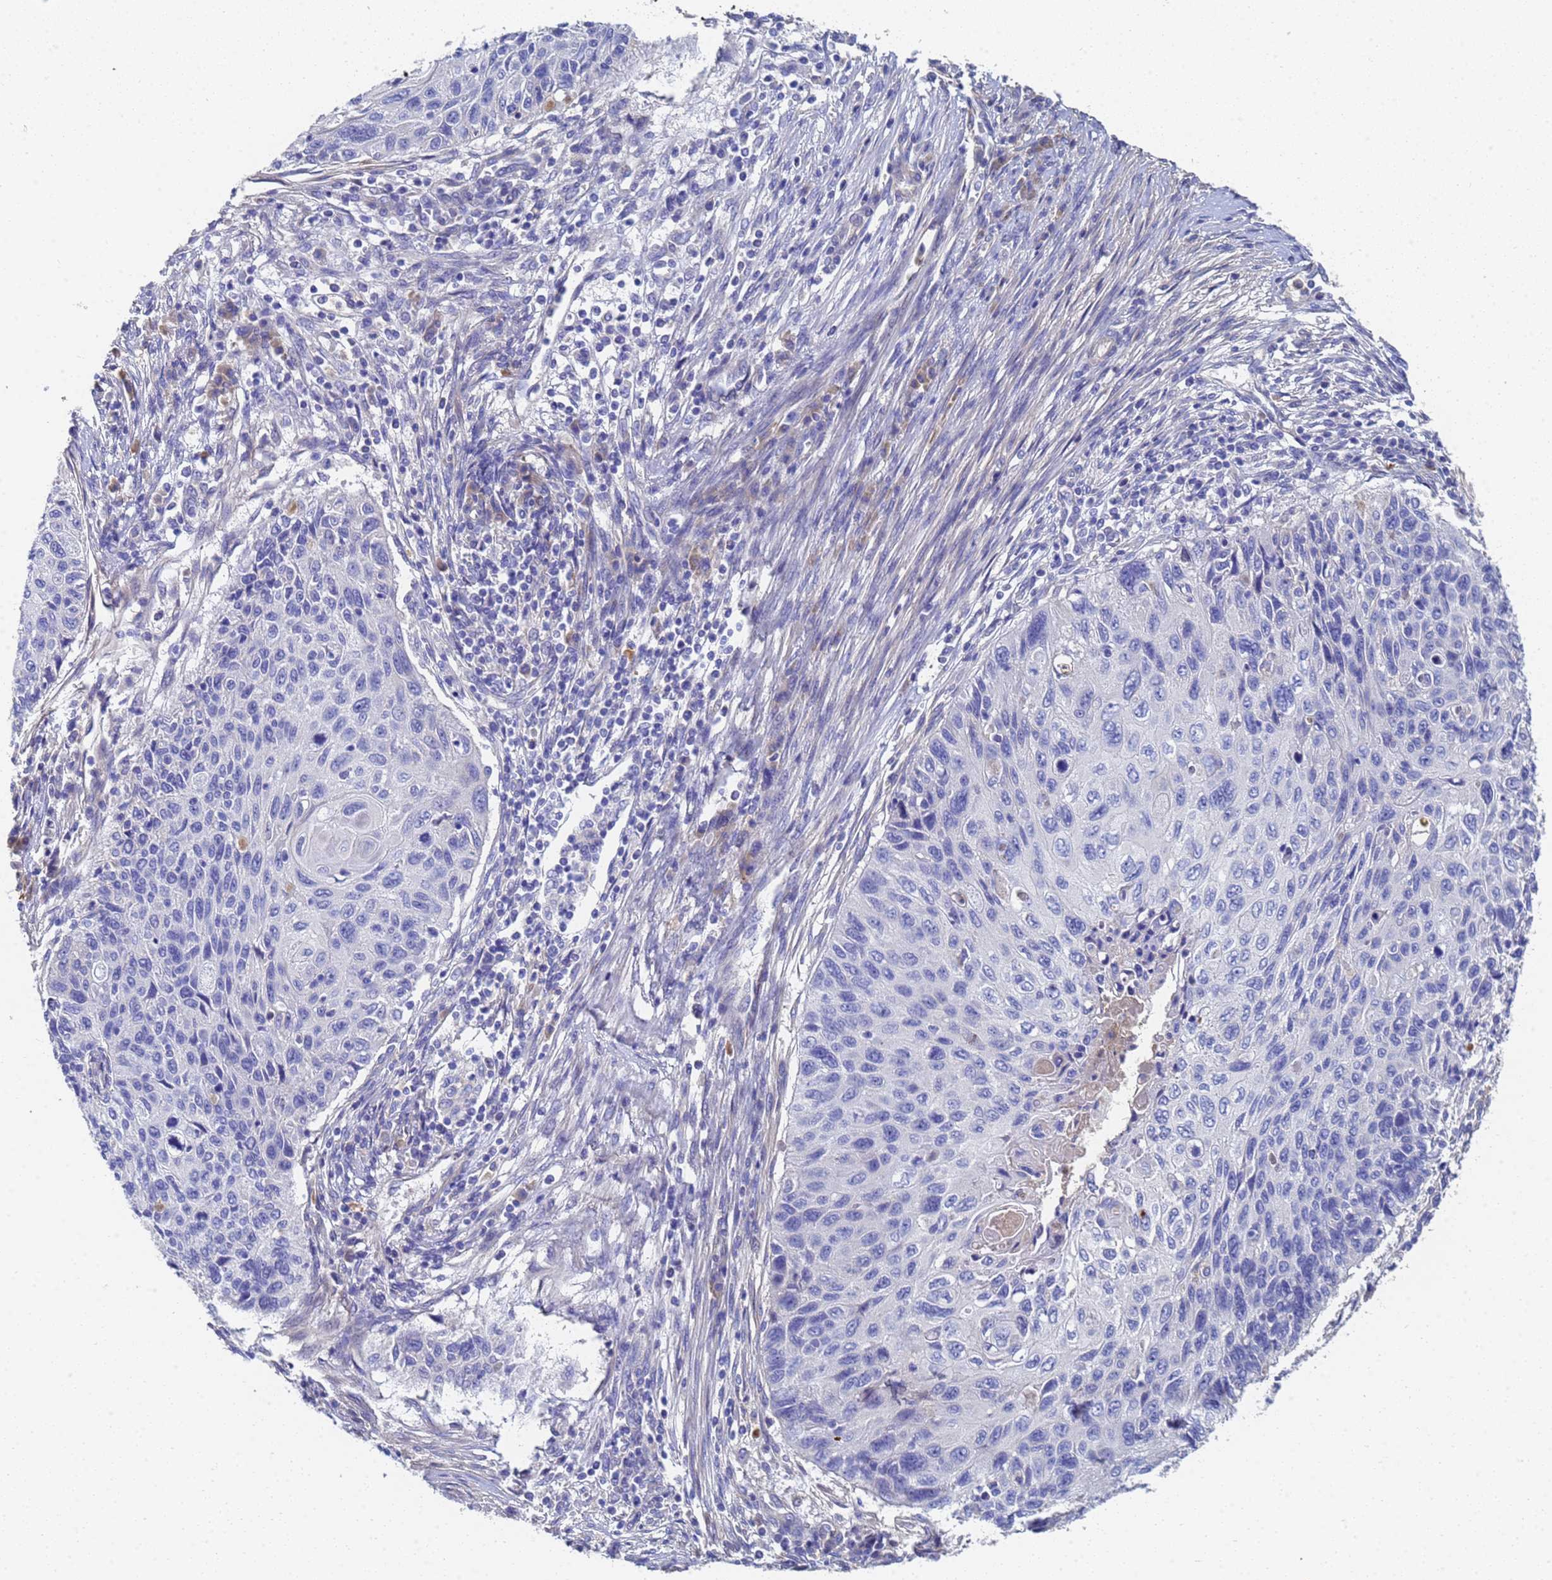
{"staining": {"intensity": "negative", "quantity": "none", "location": "none"}, "tissue": "cervical cancer", "cell_type": "Tumor cells", "image_type": "cancer", "snomed": [{"axis": "morphology", "description": "Squamous cell carcinoma, NOS"}, {"axis": "topography", "description": "Cervix"}], "caption": "IHC photomicrograph of cervical squamous cell carcinoma stained for a protein (brown), which displays no staining in tumor cells.", "gene": "LBX2", "patient": {"sex": "female", "age": 70}}